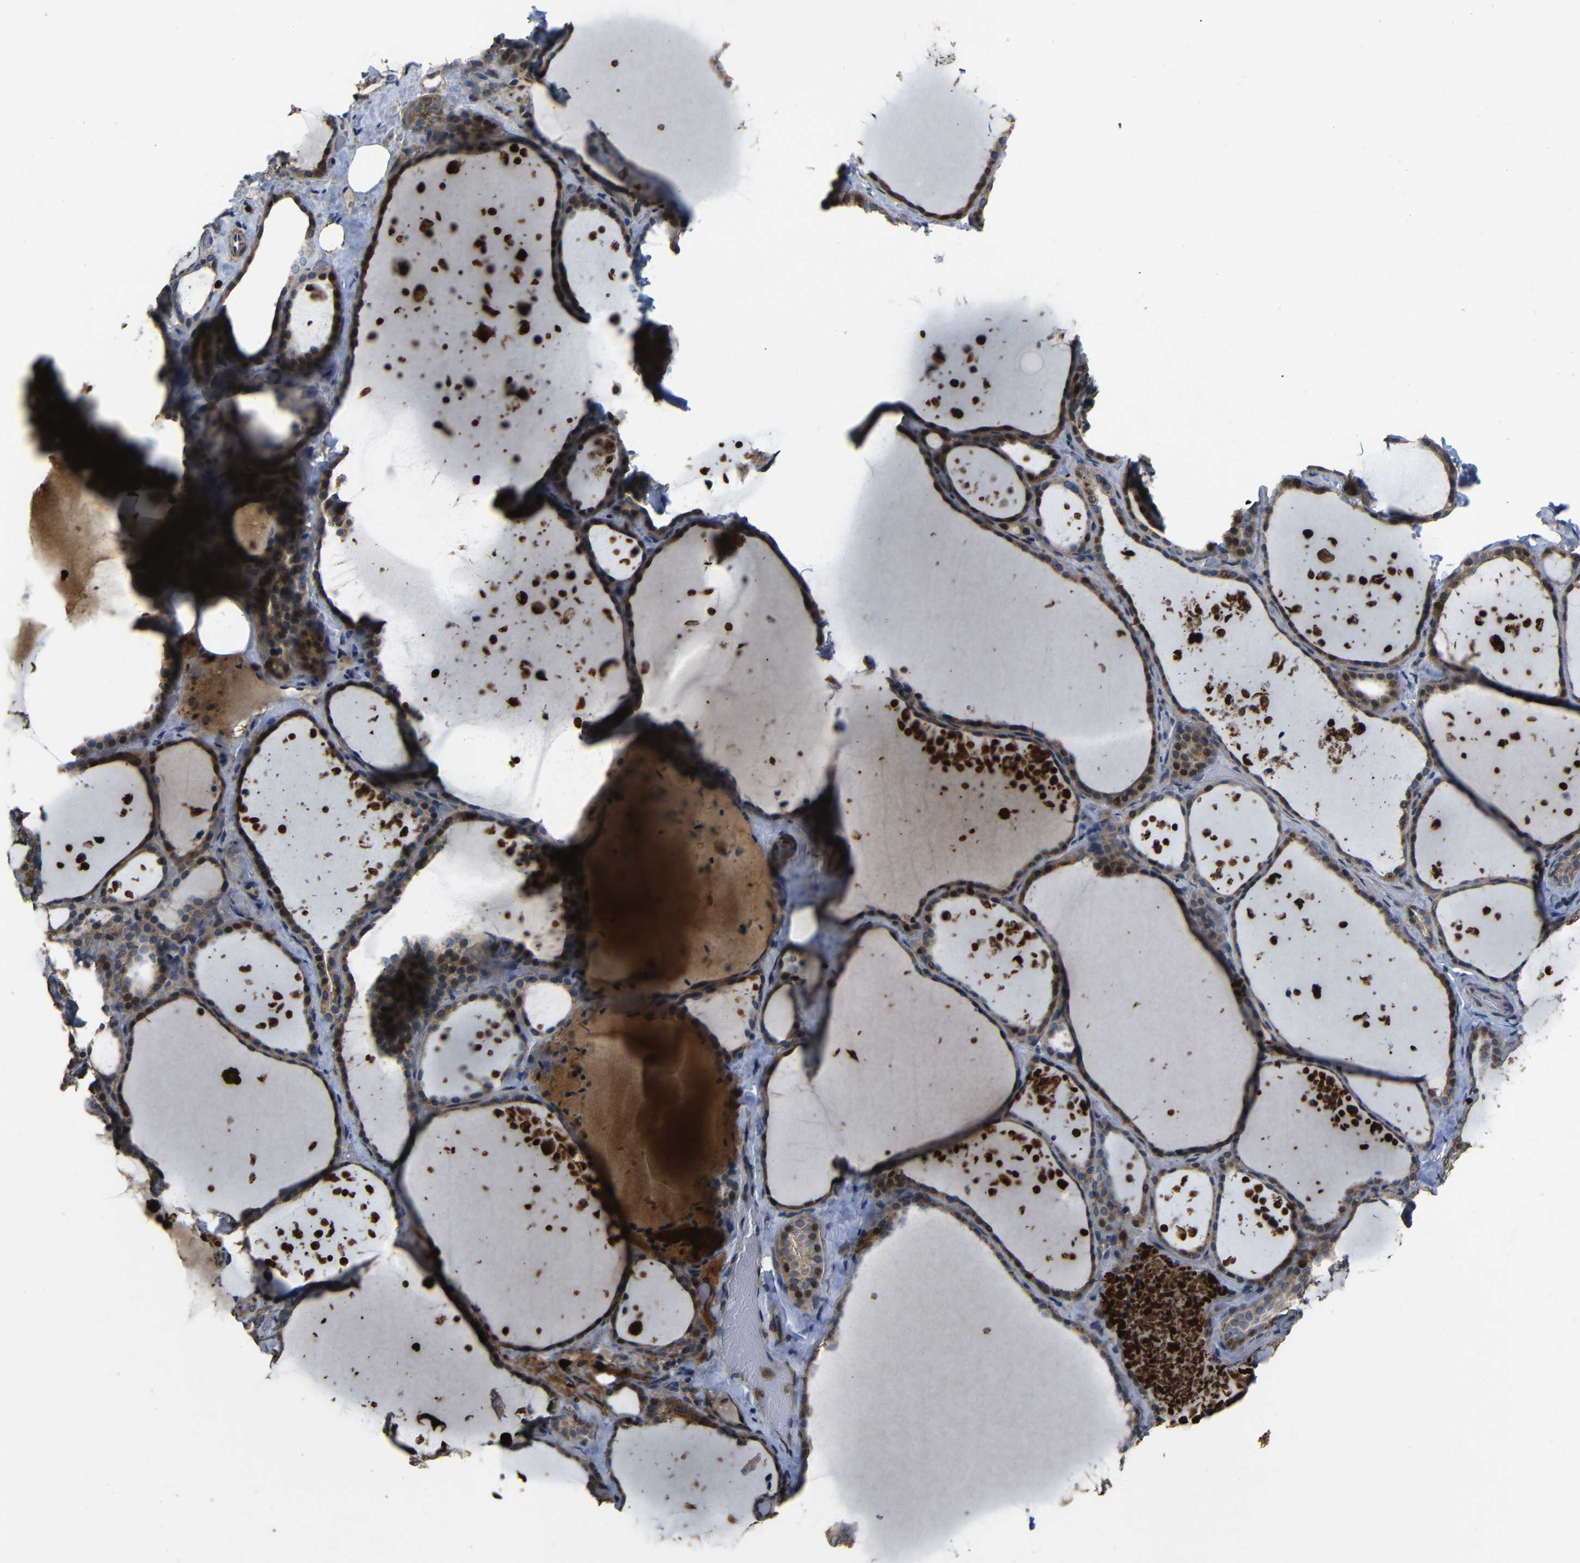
{"staining": {"intensity": "moderate", "quantity": ">75%", "location": "cytoplasmic/membranous"}, "tissue": "thyroid gland", "cell_type": "Glandular cells", "image_type": "normal", "snomed": [{"axis": "morphology", "description": "Normal tissue, NOS"}, {"axis": "topography", "description": "Thyroid gland"}], "caption": "The immunohistochemical stain shows moderate cytoplasmic/membranous positivity in glandular cells of unremarkable thyroid gland.", "gene": "SNN", "patient": {"sex": "female", "age": 44}}